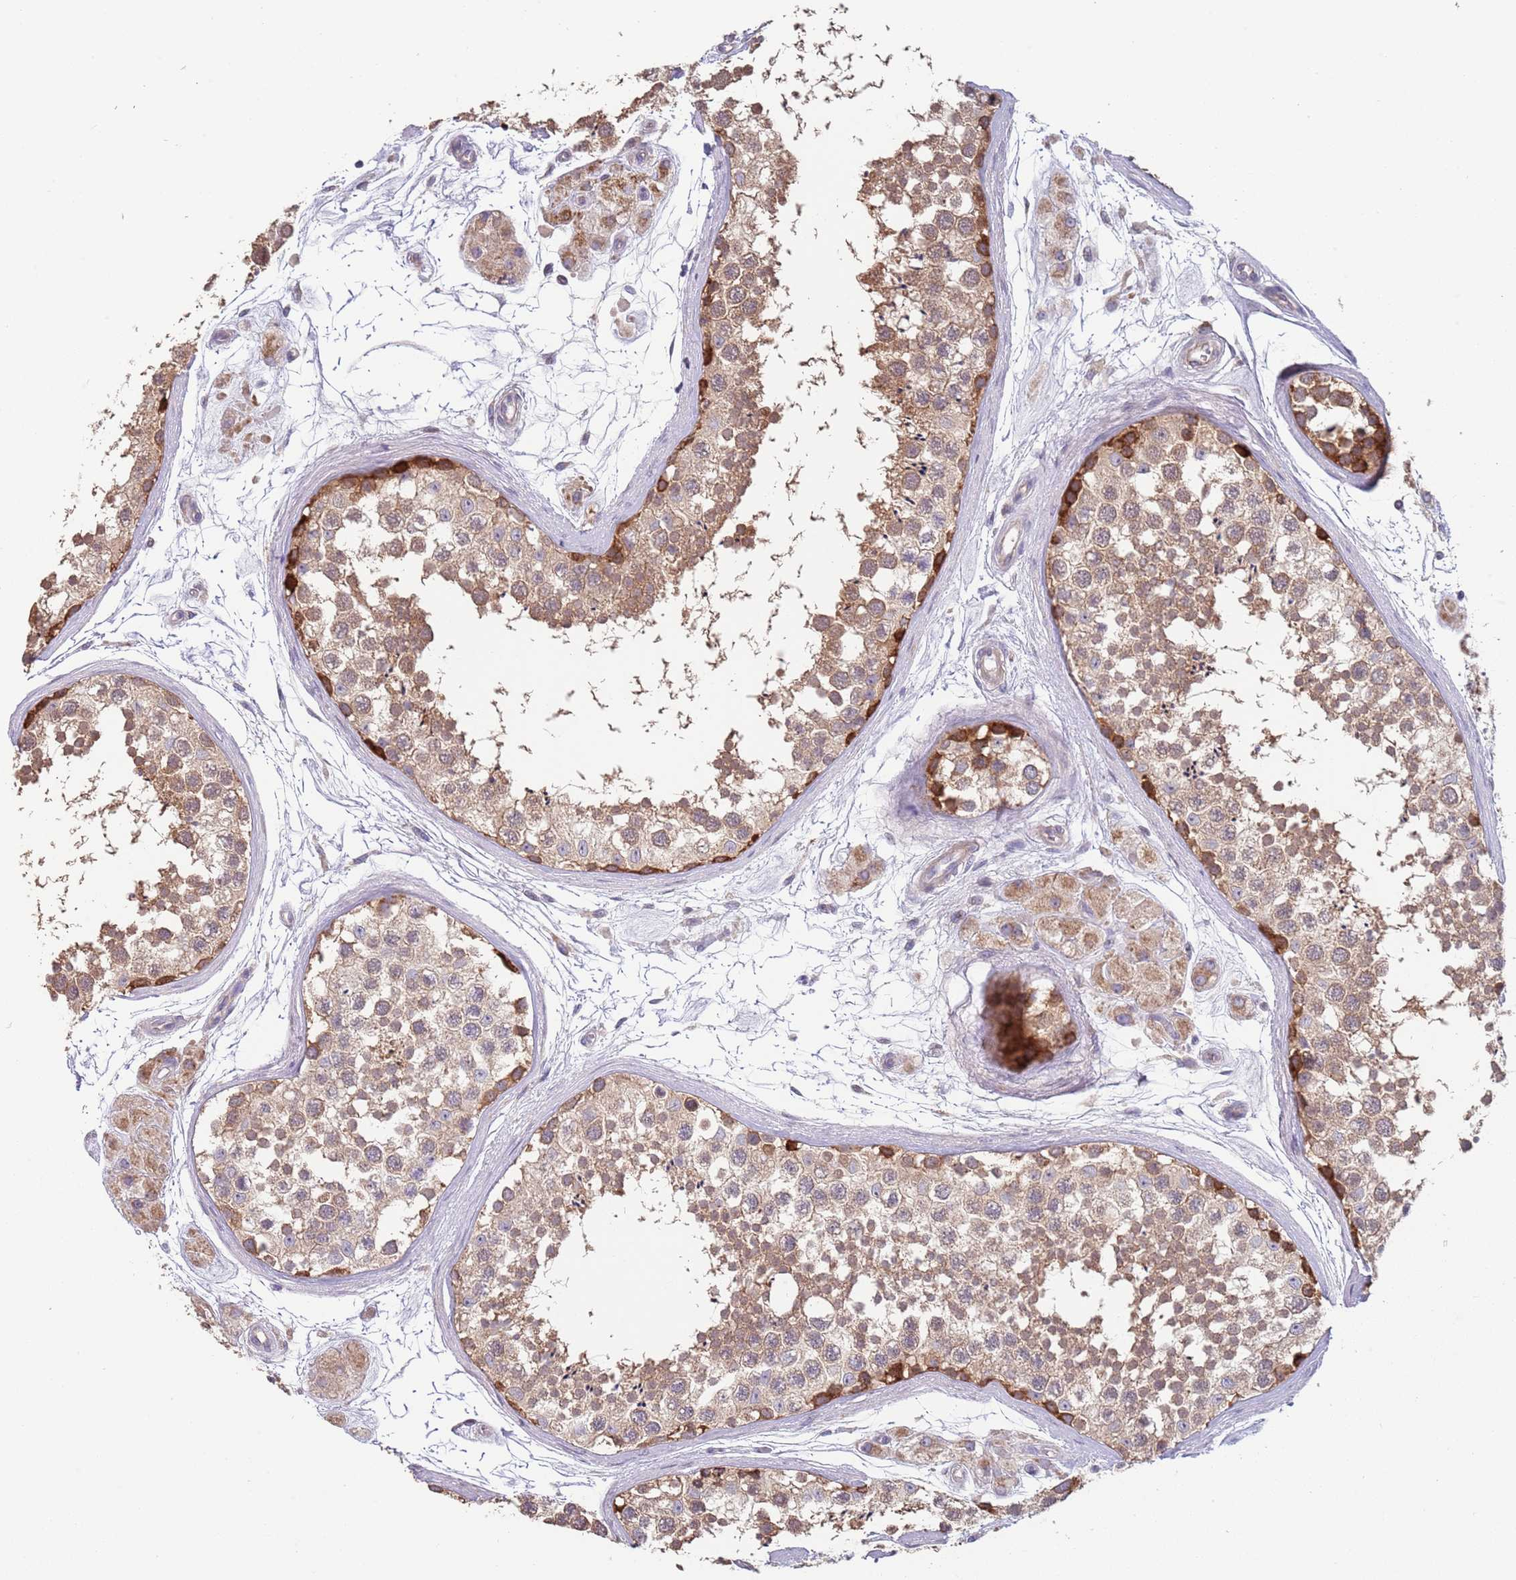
{"staining": {"intensity": "moderate", "quantity": "25%-75%", "location": "cytoplasmic/membranous"}, "tissue": "testis", "cell_type": "Cells in seminiferous ducts", "image_type": "normal", "snomed": [{"axis": "morphology", "description": "Normal tissue, NOS"}, {"axis": "topography", "description": "Testis"}], "caption": "Immunohistochemical staining of normal human testis shows moderate cytoplasmic/membranous protein staining in approximately 25%-75% of cells in seminiferous ducts.", "gene": "ABCC10", "patient": {"sex": "male", "age": 56}}